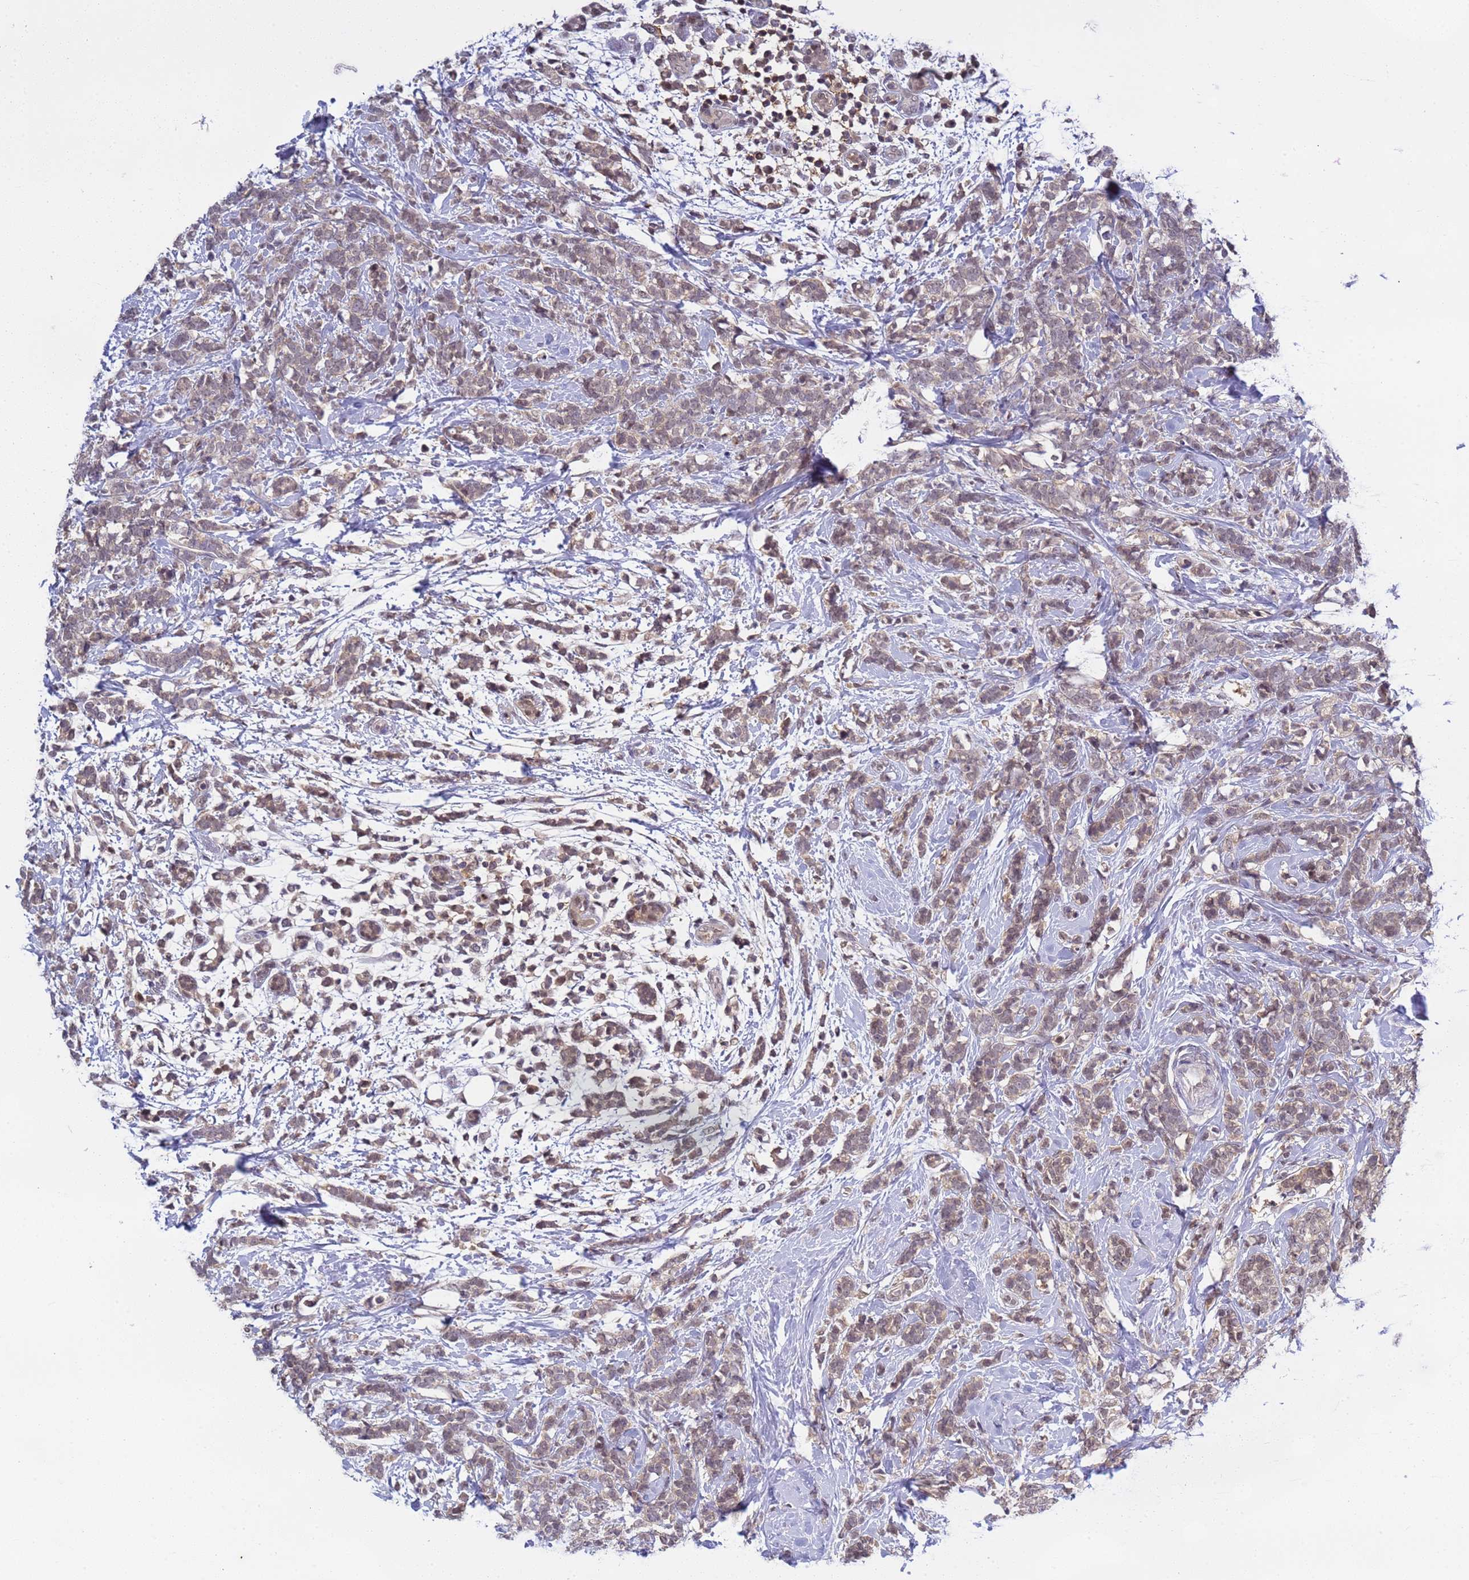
{"staining": {"intensity": "weak", "quantity": ">75%", "location": "cytoplasmic/membranous,nuclear"}, "tissue": "breast cancer", "cell_type": "Tumor cells", "image_type": "cancer", "snomed": [{"axis": "morphology", "description": "Lobular carcinoma"}, {"axis": "topography", "description": "Breast"}], "caption": "A micrograph of human breast lobular carcinoma stained for a protein displays weak cytoplasmic/membranous and nuclear brown staining in tumor cells.", "gene": "CD53", "patient": {"sex": "female", "age": 58}}